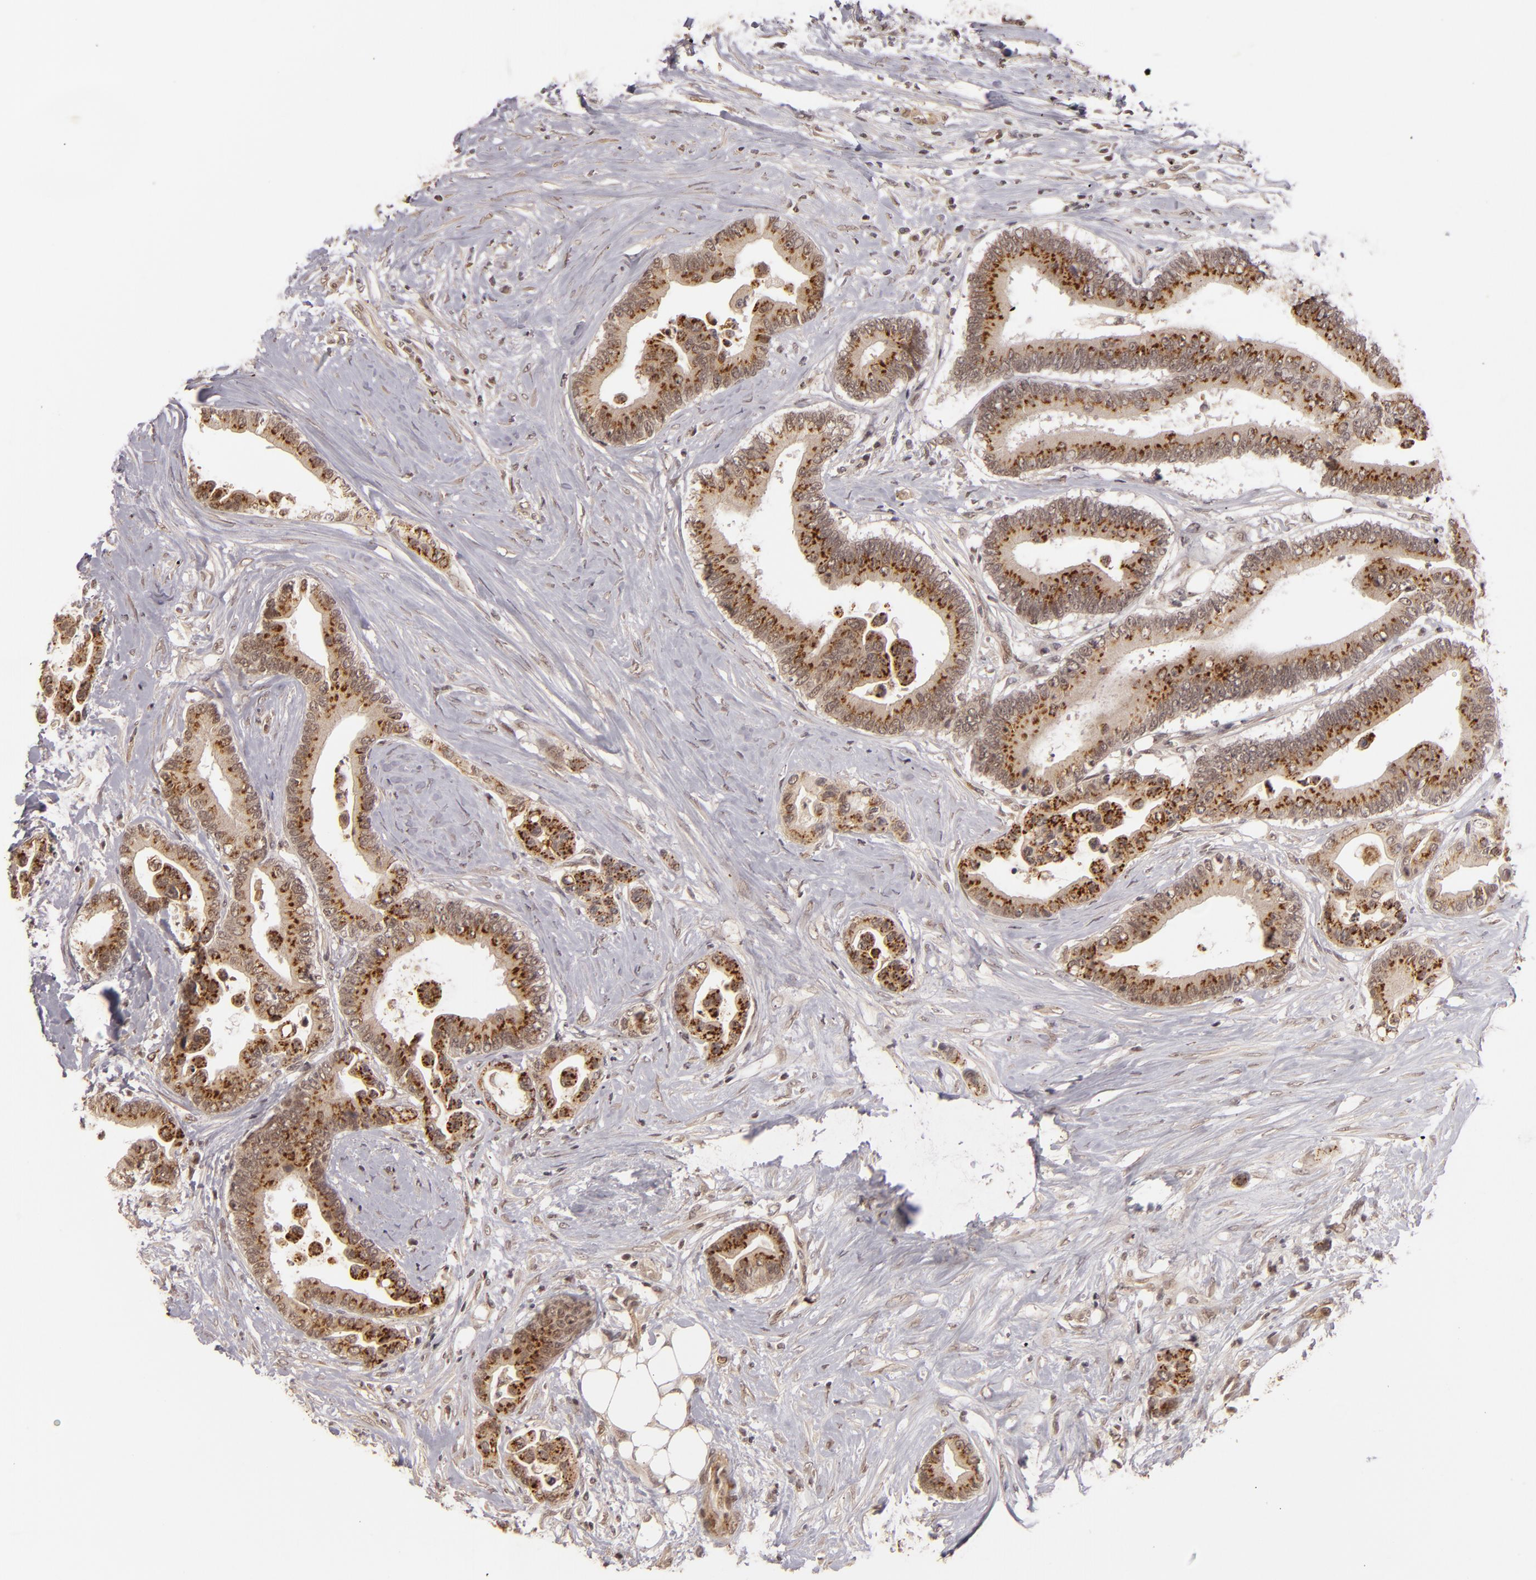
{"staining": {"intensity": "moderate", "quantity": ">75%", "location": "cytoplasmic/membranous"}, "tissue": "colorectal cancer", "cell_type": "Tumor cells", "image_type": "cancer", "snomed": [{"axis": "morphology", "description": "Adenocarcinoma, NOS"}, {"axis": "topography", "description": "Colon"}], "caption": "Protein staining of adenocarcinoma (colorectal) tissue demonstrates moderate cytoplasmic/membranous expression in about >75% of tumor cells. The staining was performed using DAB (3,3'-diaminobenzidine), with brown indicating positive protein expression. Nuclei are stained blue with hematoxylin.", "gene": "DFFA", "patient": {"sex": "male", "age": 82}}